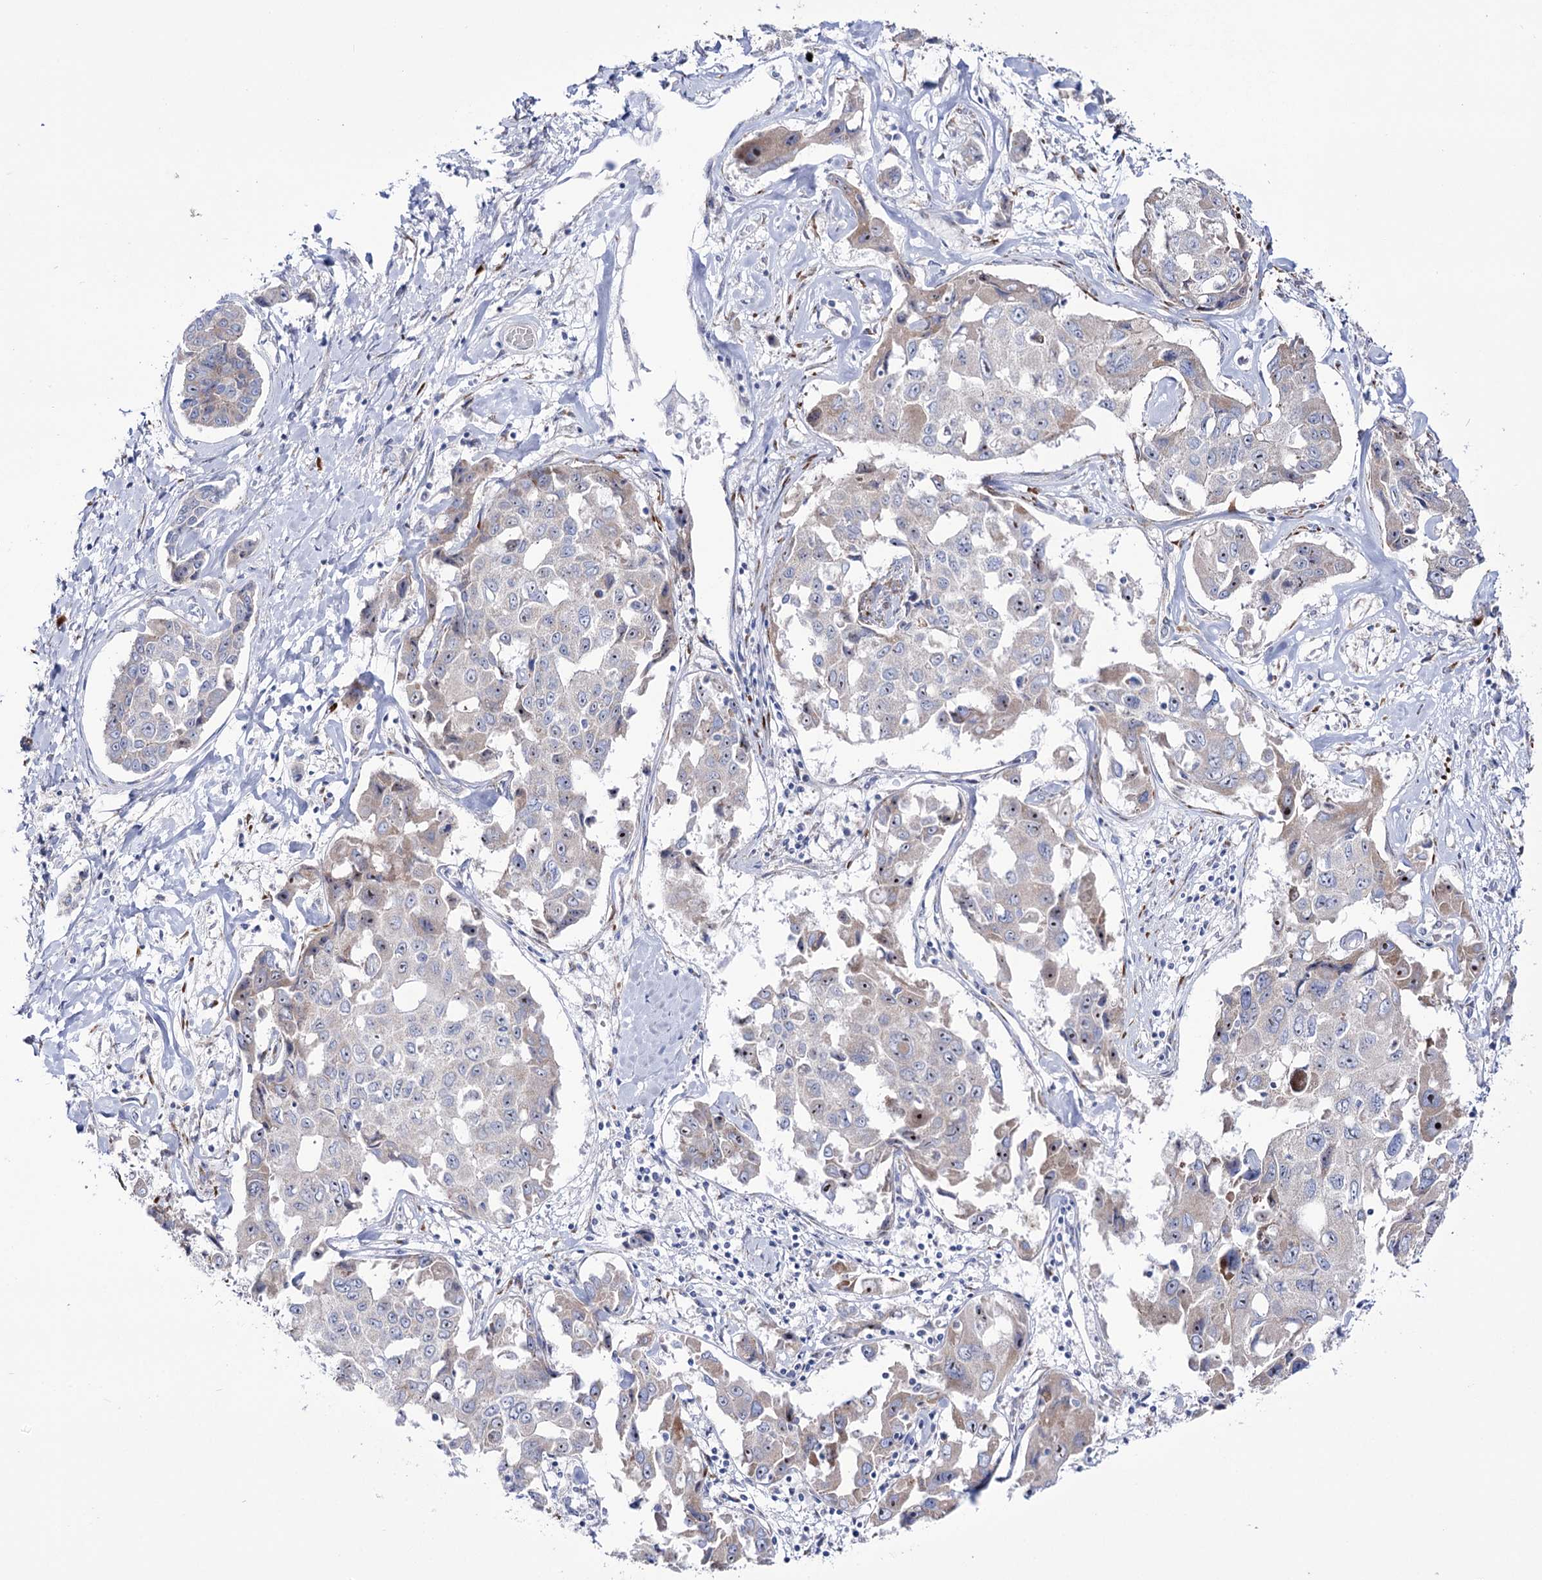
{"staining": {"intensity": "moderate", "quantity": "<25%", "location": "nuclear"}, "tissue": "liver cancer", "cell_type": "Tumor cells", "image_type": "cancer", "snomed": [{"axis": "morphology", "description": "Cholangiocarcinoma"}, {"axis": "topography", "description": "Liver"}], "caption": "This is an image of immunohistochemistry (IHC) staining of liver cancer (cholangiocarcinoma), which shows moderate positivity in the nuclear of tumor cells.", "gene": "METTL5", "patient": {"sex": "male", "age": 59}}